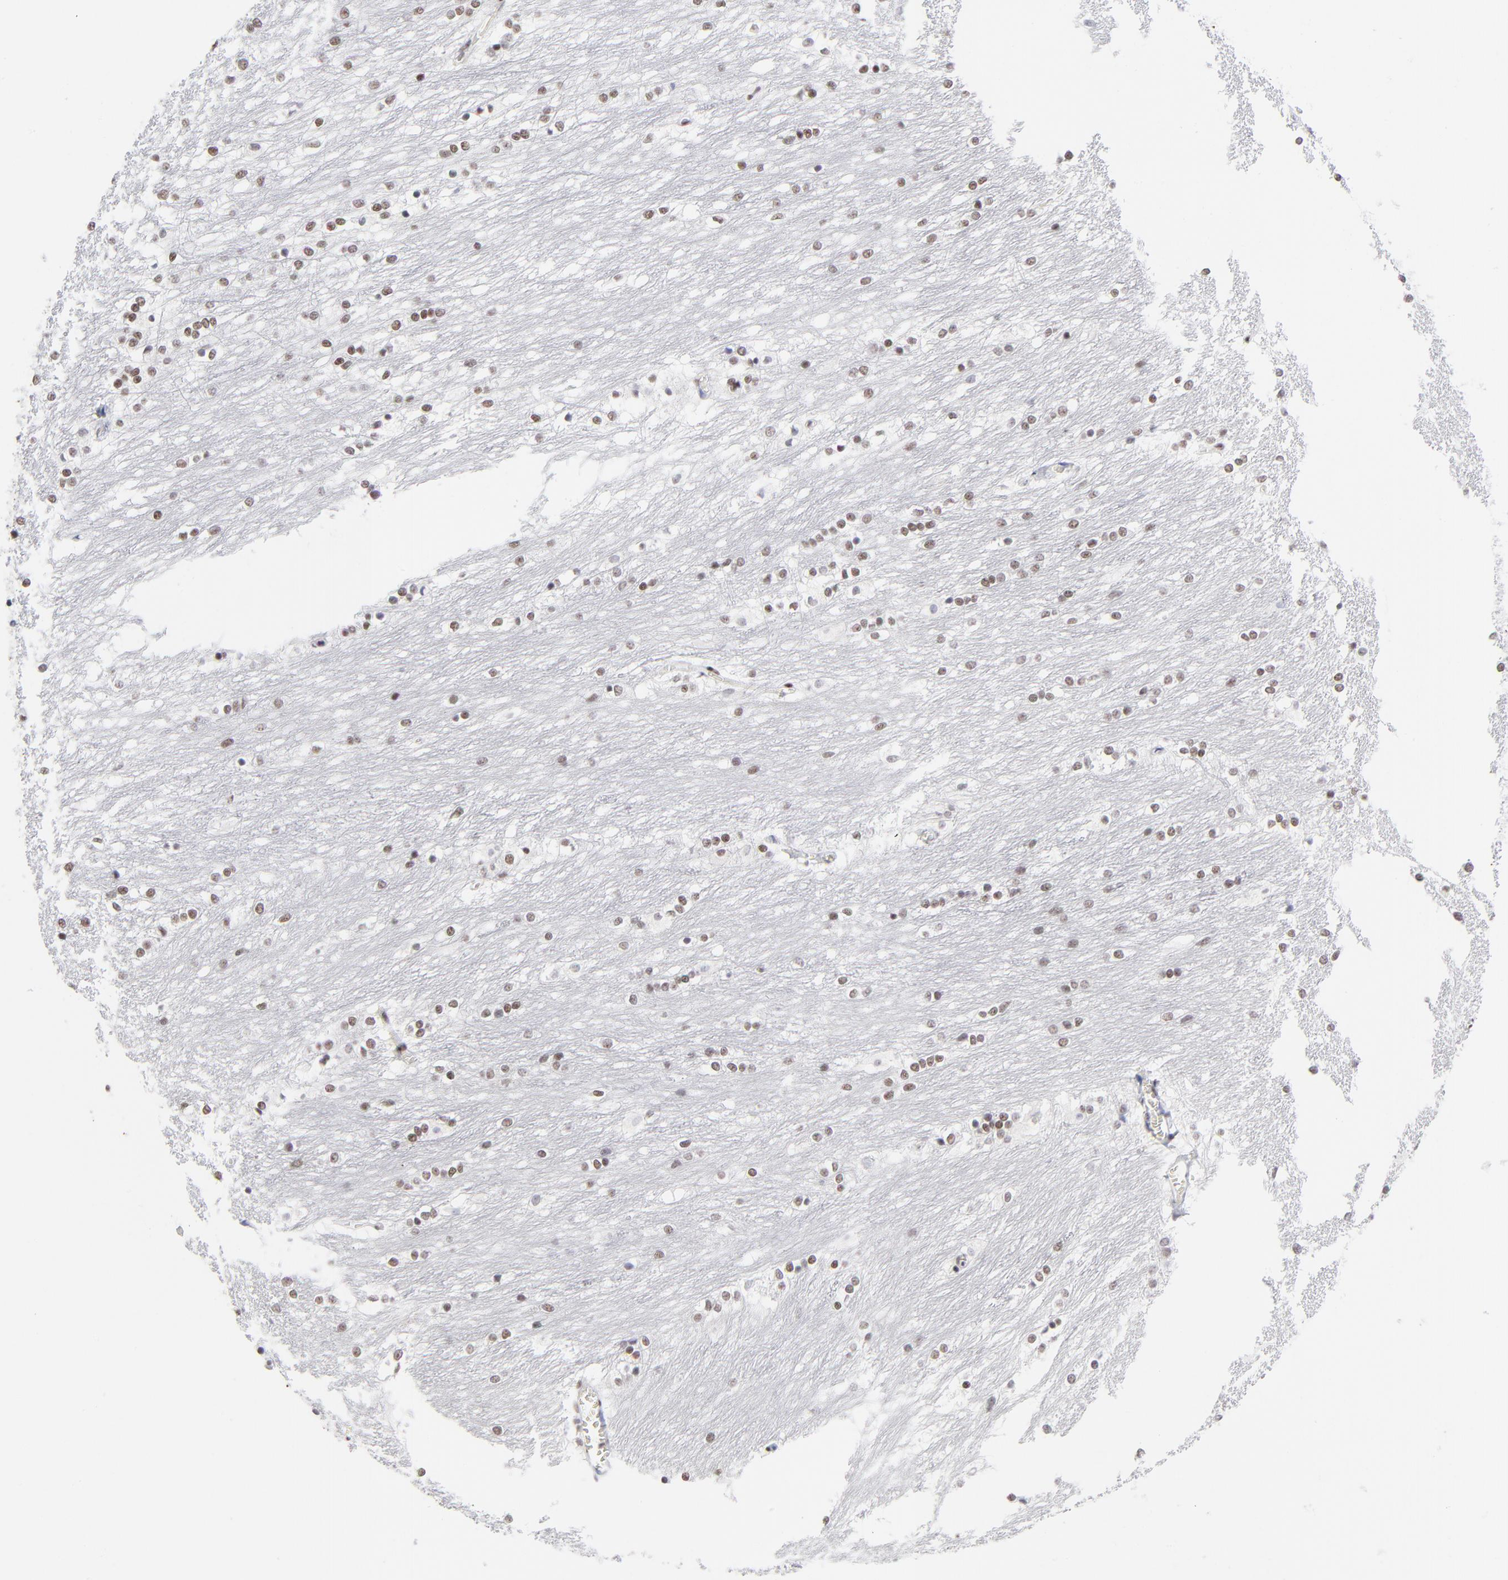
{"staining": {"intensity": "weak", "quantity": ">75%", "location": "nuclear"}, "tissue": "caudate", "cell_type": "Glial cells", "image_type": "normal", "snomed": [{"axis": "morphology", "description": "Normal tissue, NOS"}, {"axis": "topography", "description": "Lateral ventricle wall"}], "caption": "An immunohistochemistry histopathology image of benign tissue is shown. Protein staining in brown labels weak nuclear positivity in caudate within glial cells.", "gene": "SP2", "patient": {"sex": "female", "age": 19}}